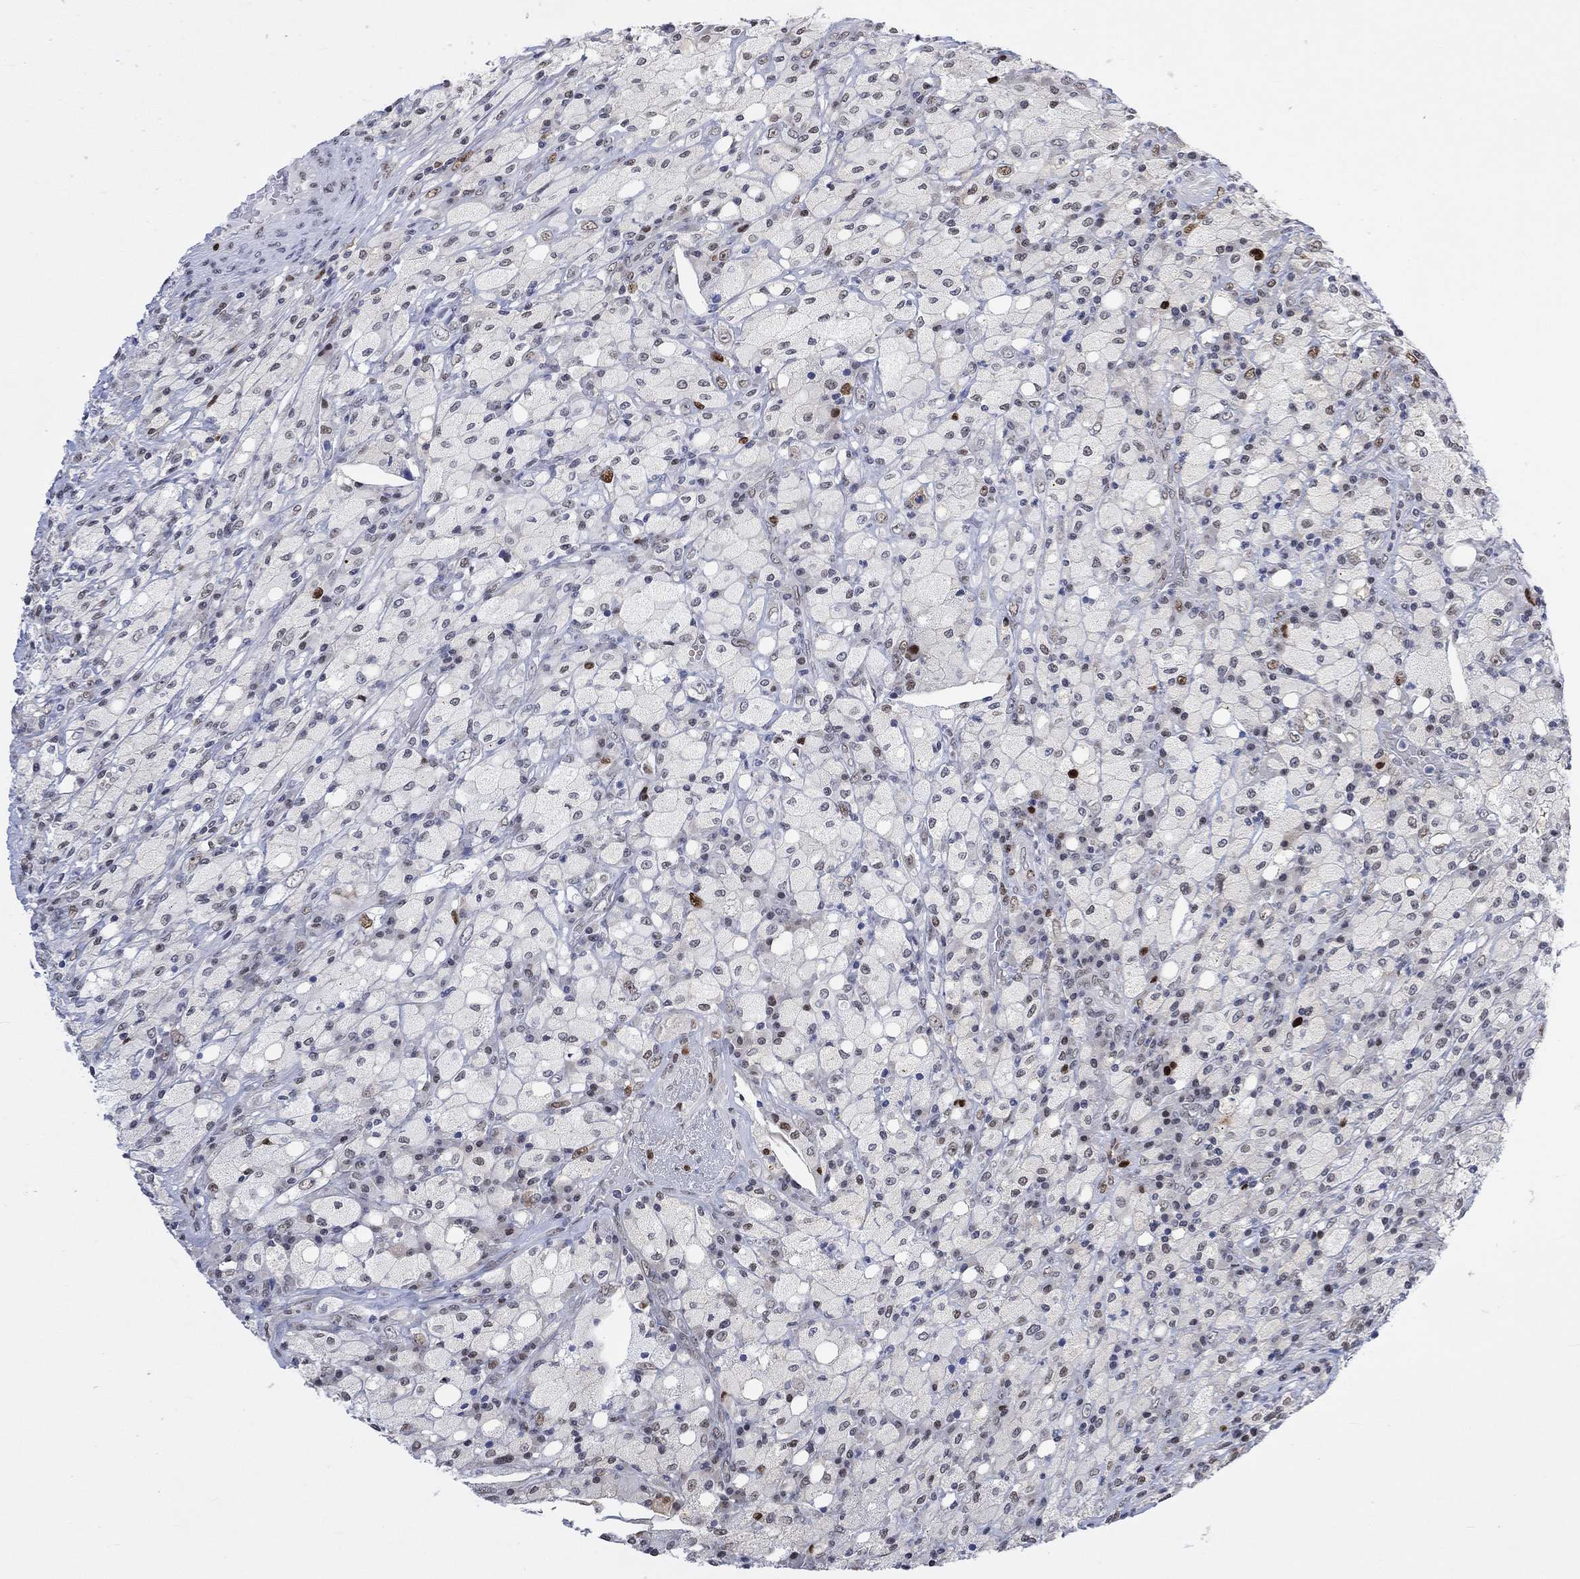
{"staining": {"intensity": "strong", "quantity": "<25%", "location": "nuclear"}, "tissue": "testis cancer", "cell_type": "Tumor cells", "image_type": "cancer", "snomed": [{"axis": "morphology", "description": "Necrosis, NOS"}, {"axis": "morphology", "description": "Carcinoma, Embryonal, NOS"}, {"axis": "topography", "description": "Testis"}], "caption": "A histopathology image of testis cancer stained for a protein exhibits strong nuclear brown staining in tumor cells.", "gene": "RAD54L2", "patient": {"sex": "male", "age": 19}}